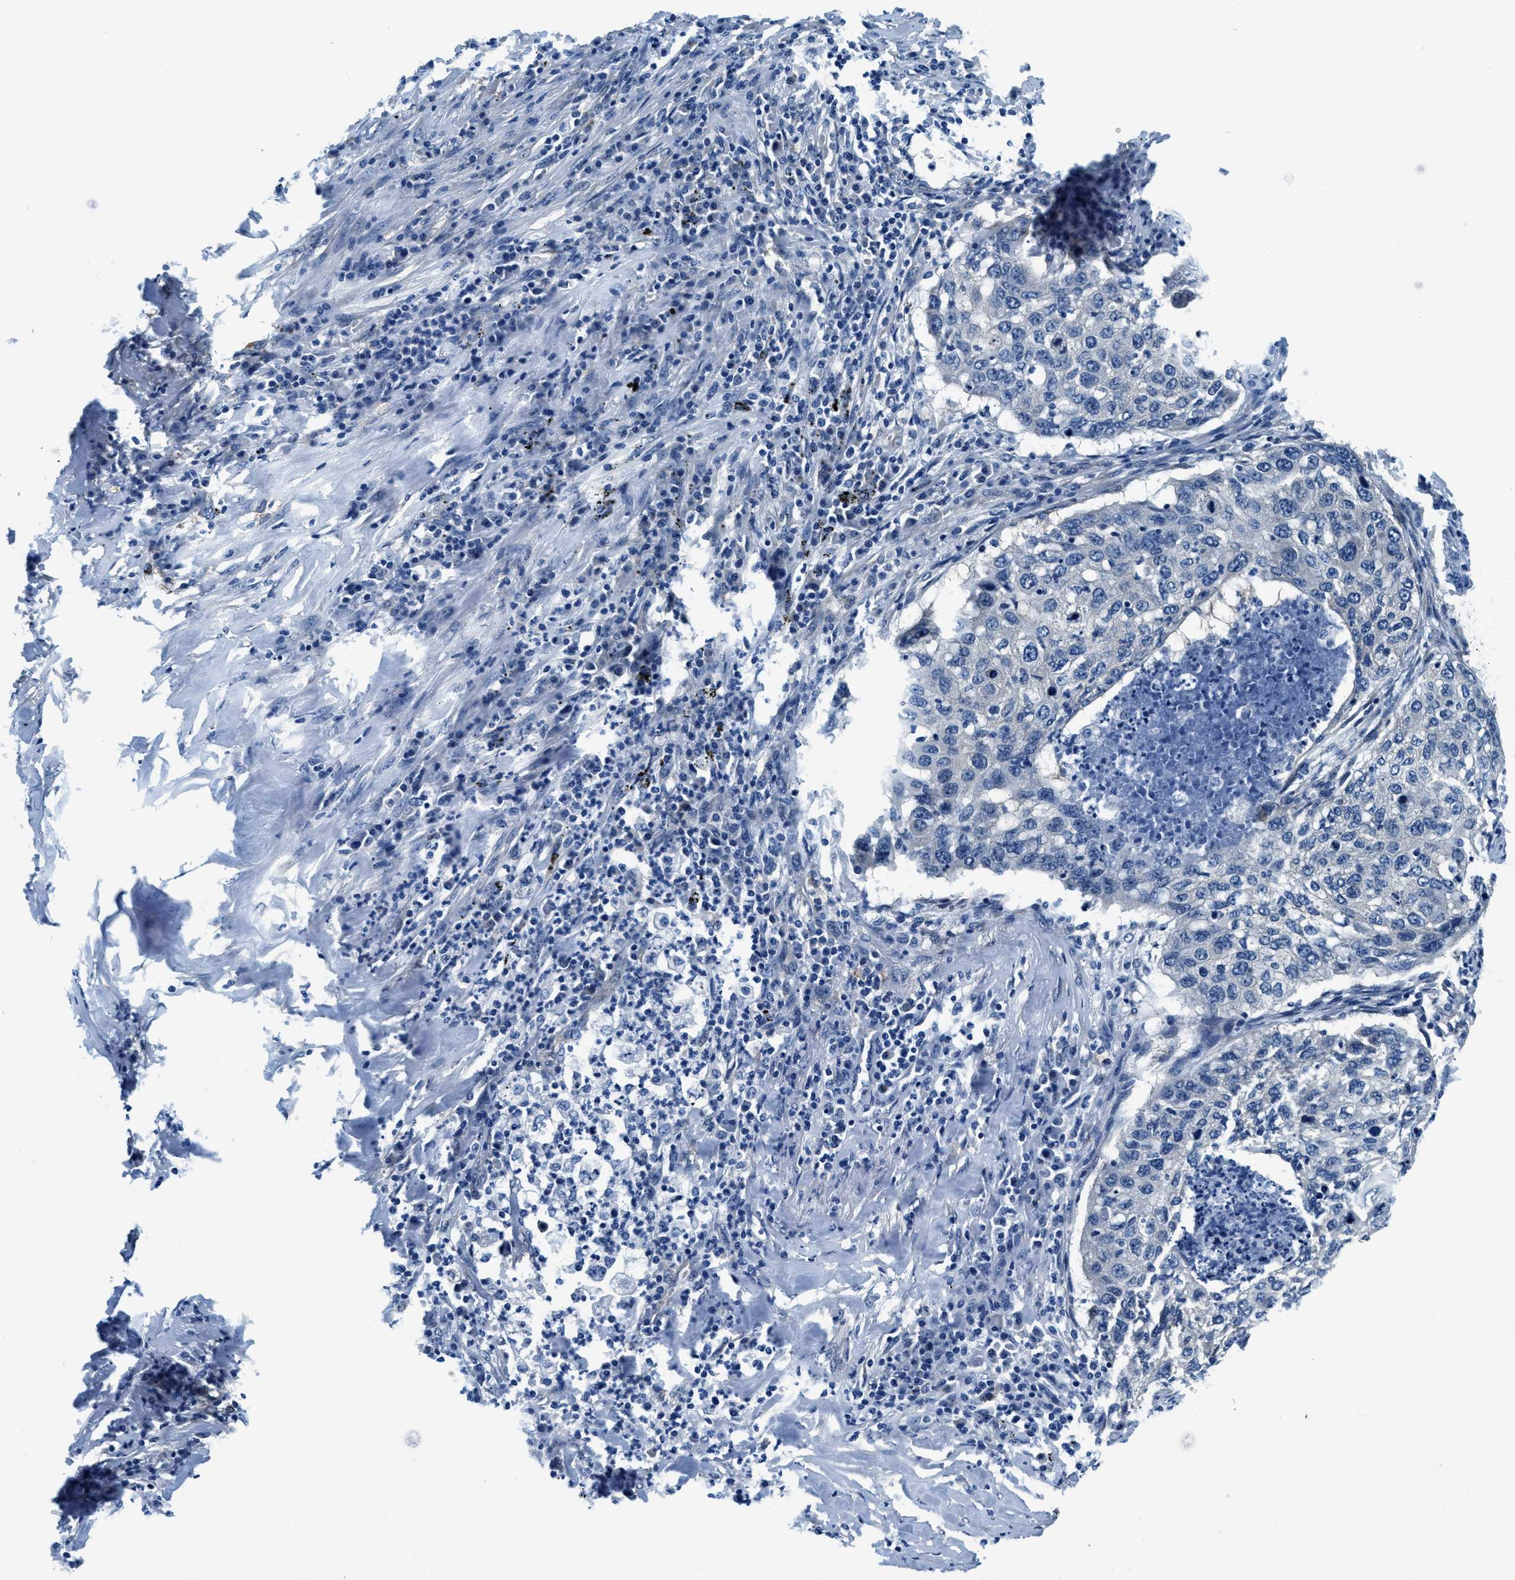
{"staining": {"intensity": "negative", "quantity": "none", "location": "none"}, "tissue": "lung cancer", "cell_type": "Tumor cells", "image_type": "cancer", "snomed": [{"axis": "morphology", "description": "Squamous cell carcinoma, NOS"}, {"axis": "topography", "description": "Lung"}], "caption": "An image of squamous cell carcinoma (lung) stained for a protein exhibits no brown staining in tumor cells.", "gene": "TWF1", "patient": {"sex": "female", "age": 63}}